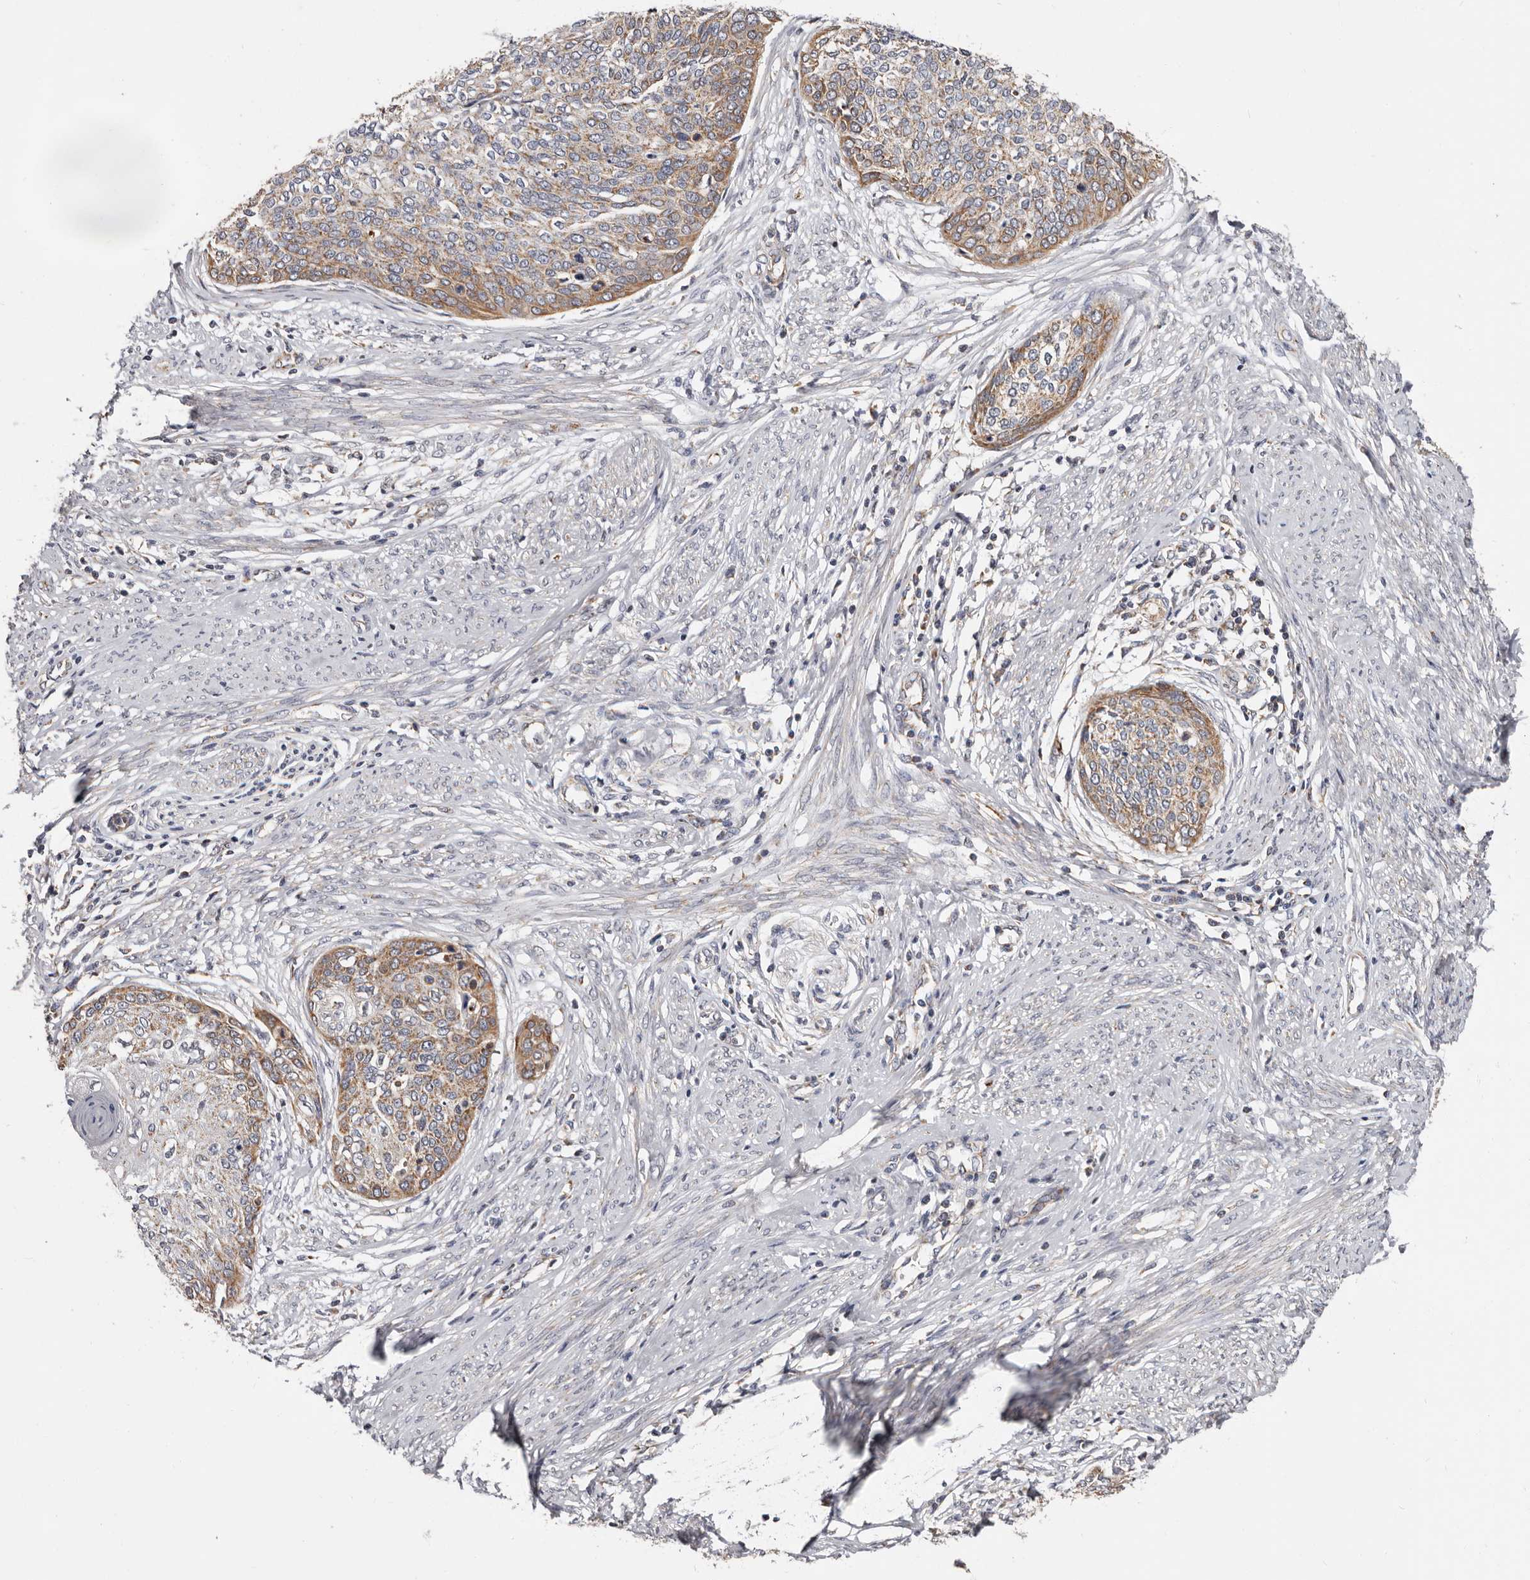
{"staining": {"intensity": "weak", "quantity": ">75%", "location": "cytoplasmic/membranous"}, "tissue": "cervical cancer", "cell_type": "Tumor cells", "image_type": "cancer", "snomed": [{"axis": "morphology", "description": "Squamous cell carcinoma, NOS"}, {"axis": "topography", "description": "Cervix"}], "caption": "A high-resolution micrograph shows immunohistochemistry staining of squamous cell carcinoma (cervical), which demonstrates weak cytoplasmic/membranous expression in about >75% of tumor cells. (DAB IHC, brown staining for protein, blue staining for nuclei).", "gene": "MRPL18", "patient": {"sex": "female", "age": 37}}